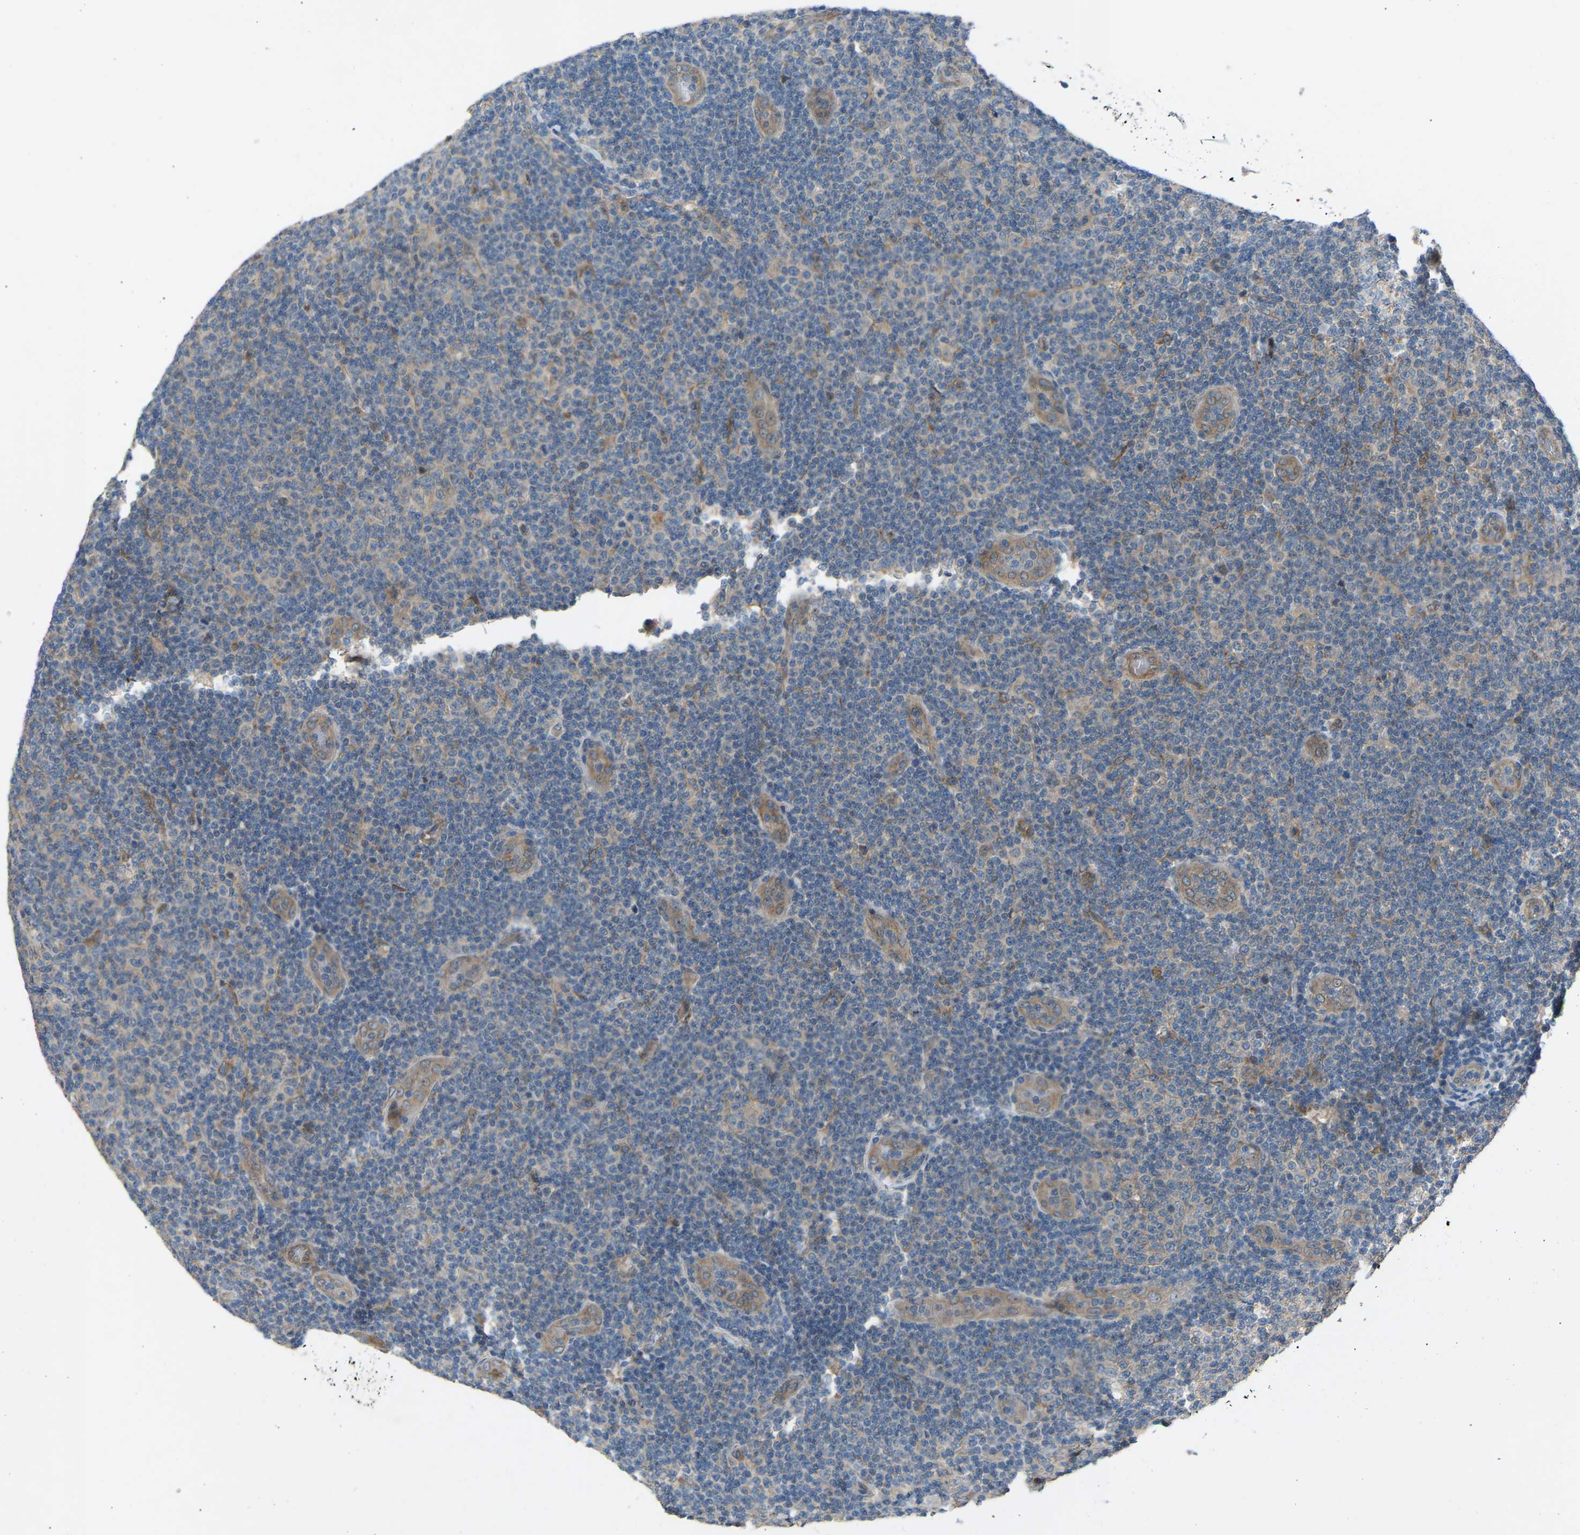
{"staining": {"intensity": "weak", "quantity": "25%-75%", "location": "cytoplasmic/membranous"}, "tissue": "lymphoma", "cell_type": "Tumor cells", "image_type": "cancer", "snomed": [{"axis": "morphology", "description": "Malignant lymphoma, non-Hodgkin's type, Low grade"}, {"axis": "topography", "description": "Lymph node"}], "caption": "Lymphoma was stained to show a protein in brown. There is low levels of weak cytoplasmic/membranous staining in about 25%-75% of tumor cells.", "gene": "GAS2L1", "patient": {"sex": "male", "age": 83}}